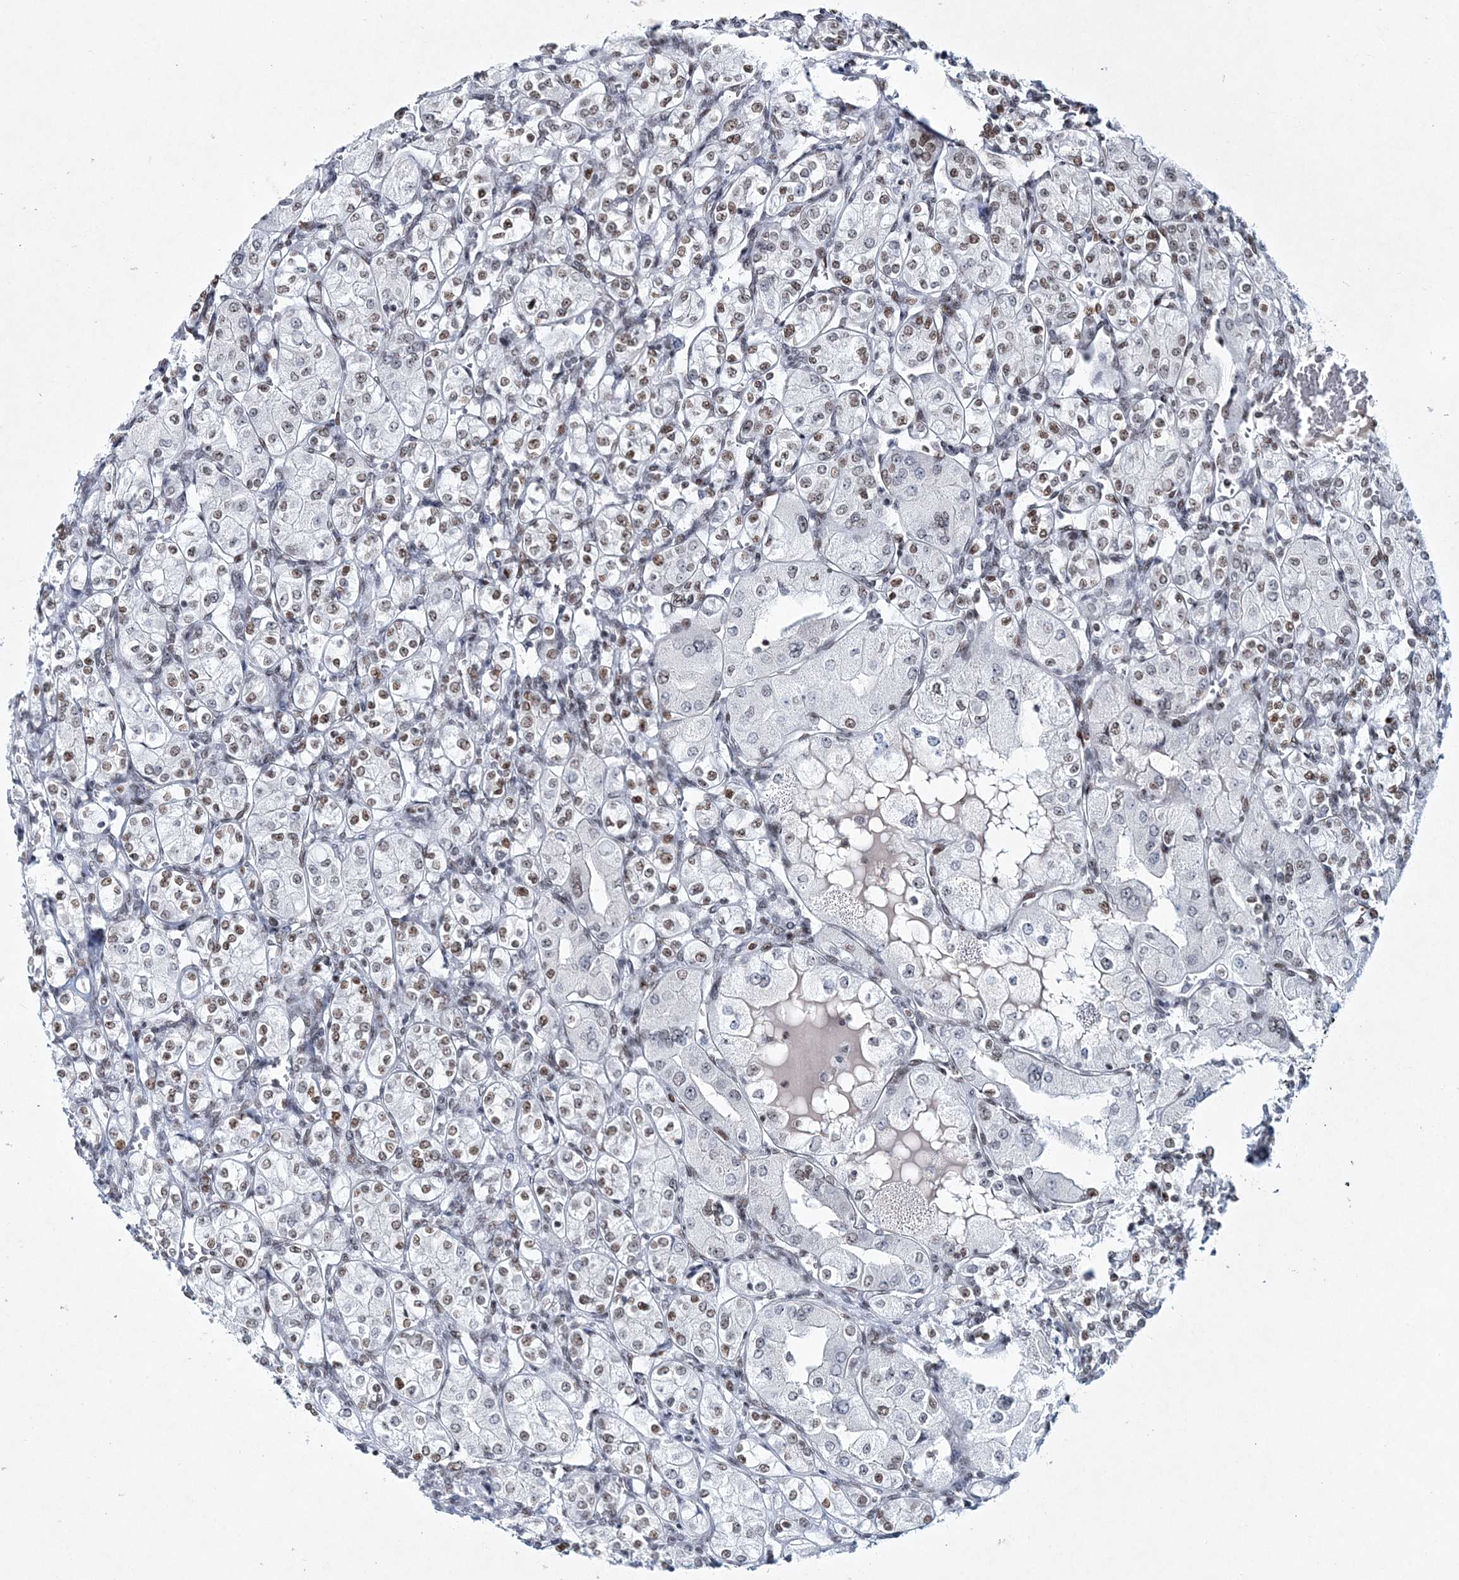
{"staining": {"intensity": "moderate", "quantity": ">75%", "location": "nuclear"}, "tissue": "renal cancer", "cell_type": "Tumor cells", "image_type": "cancer", "snomed": [{"axis": "morphology", "description": "Adenocarcinoma, NOS"}, {"axis": "topography", "description": "Kidney"}], "caption": "Protein expression analysis of human renal adenocarcinoma reveals moderate nuclear positivity in about >75% of tumor cells. (Brightfield microscopy of DAB IHC at high magnification).", "gene": "LRRFIP2", "patient": {"sex": "male", "age": 77}}